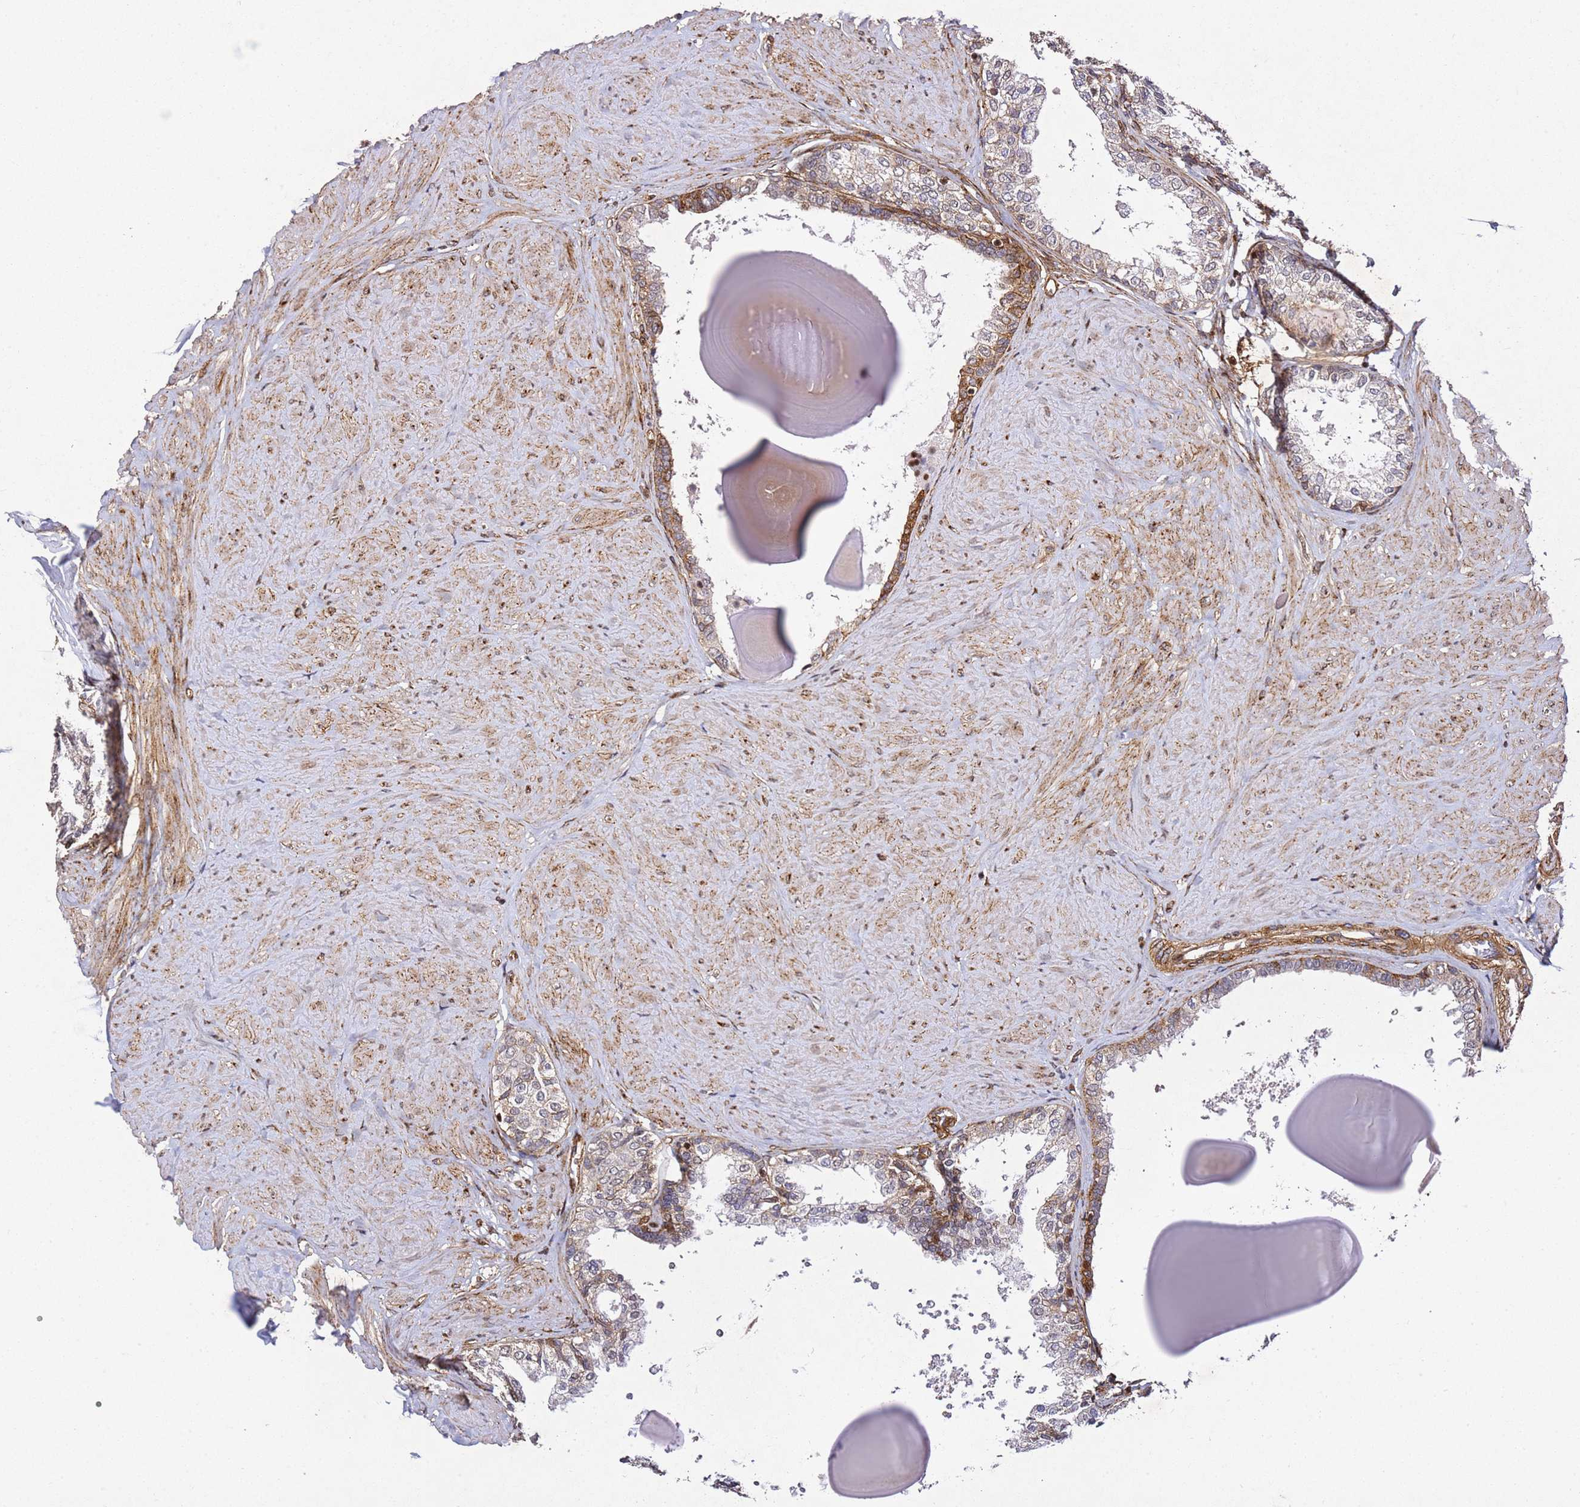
{"staining": {"intensity": "moderate", "quantity": "25%-75%", "location": "cytoplasmic/membranous"}, "tissue": "prostate", "cell_type": "Glandular cells", "image_type": "normal", "snomed": [{"axis": "morphology", "description": "Normal tissue, NOS"}, {"axis": "topography", "description": "Prostate"}], "caption": "Immunohistochemical staining of unremarkable human prostate exhibits moderate cytoplasmic/membranous protein expression in about 25%-75% of glandular cells. The staining was performed using DAB (3,3'-diaminobenzidine) to visualize the protein expression in brown, while the nuclei were stained in blue with hematoxylin (Magnification: 20x).", "gene": "ZNF296", "patient": {"sex": "male", "age": 48}}